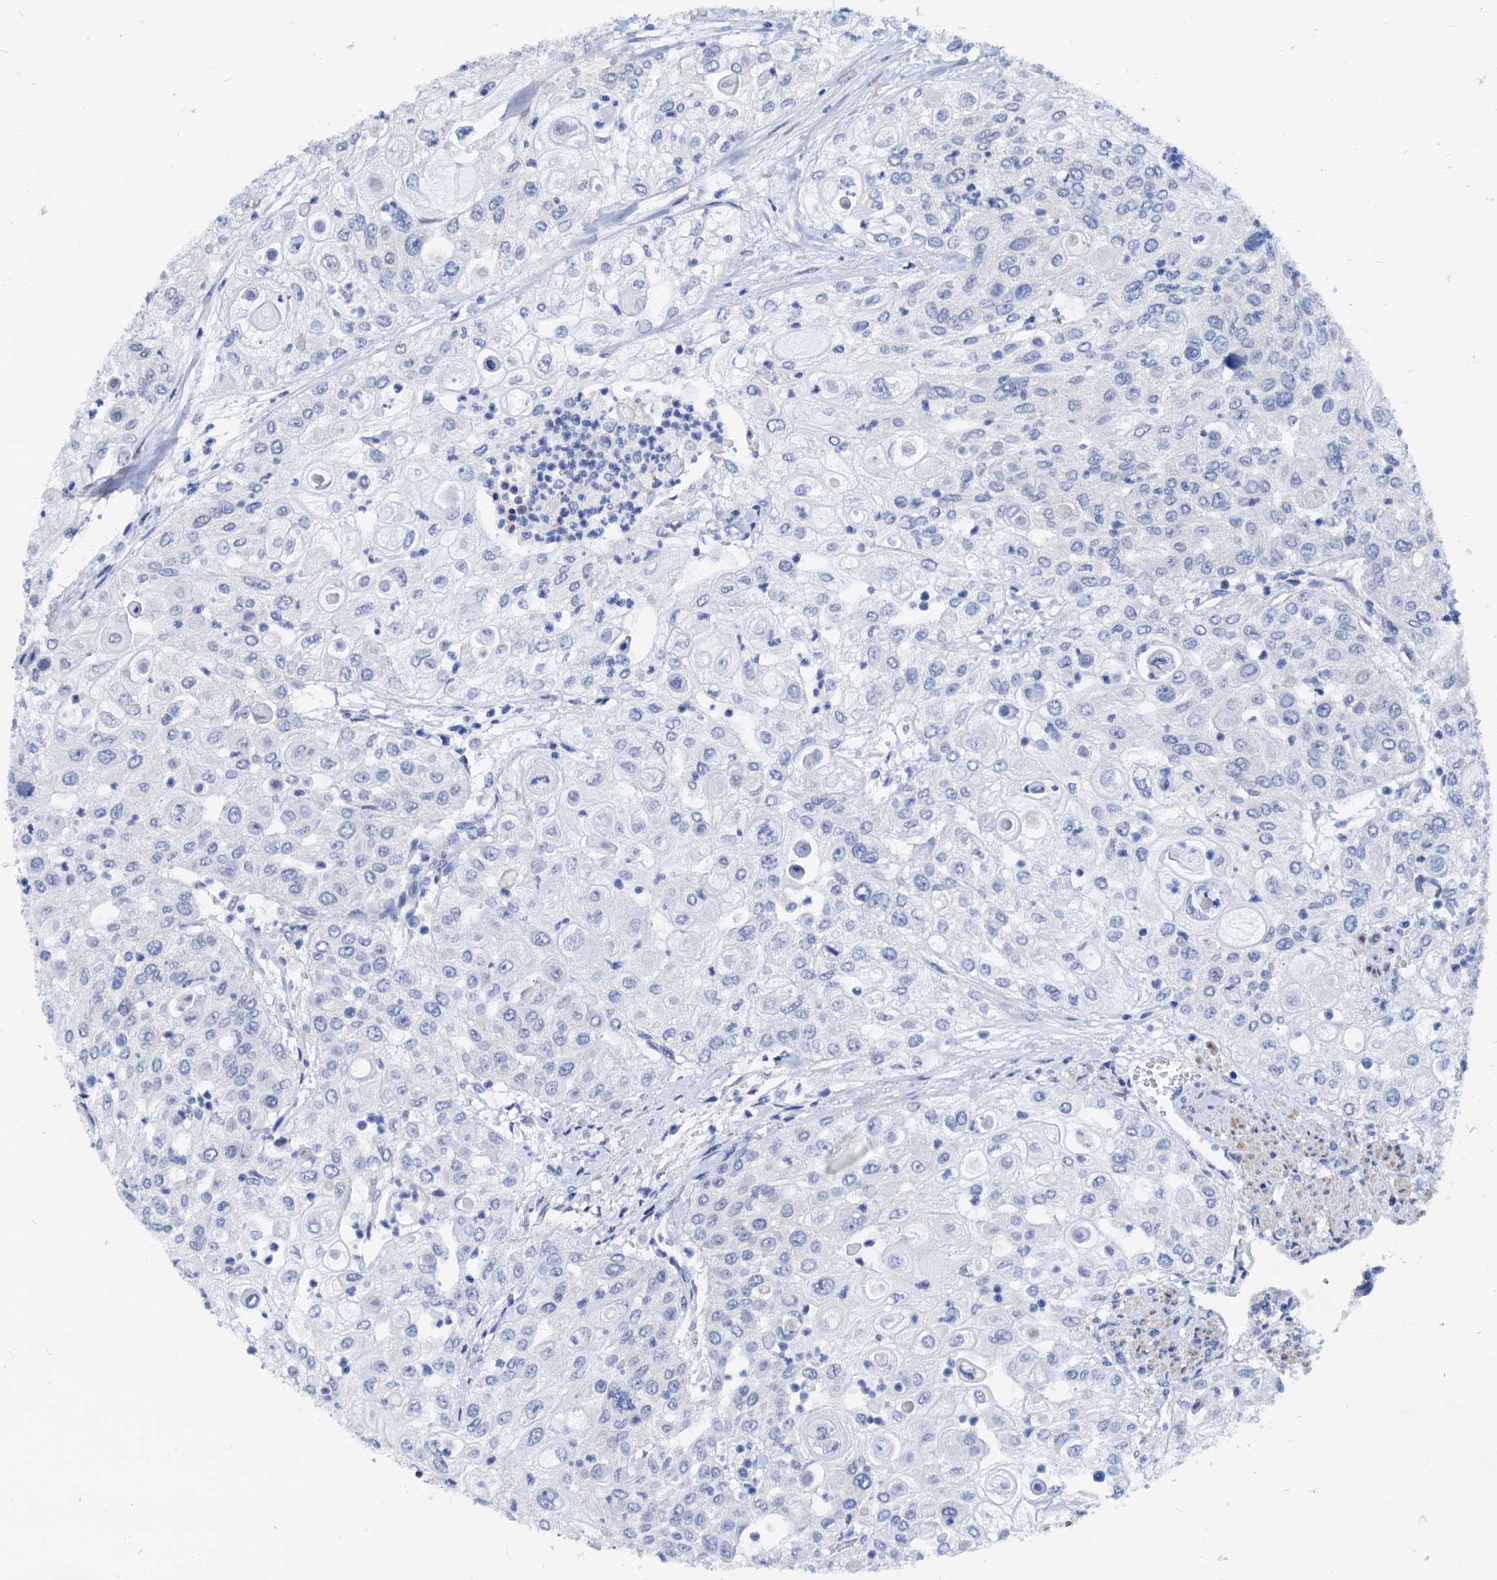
{"staining": {"intensity": "negative", "quantity": "none", "location": "none"}, "tissue": "urothelial cancer", "cell_type": "Tumor cells", "image_type": "cancer", "snomed": [{"axis": "morphology", "description": "Urothelial carcinoma, High grade"}, {"axis": "topography", "description": "Urinary bladder"}], "caption": "Tumor cells are negative for brown protein staining in urothelial carcinoma (high-grade).", "gene": "HSF2", "patient": {"sex": "female", "age": 79}}